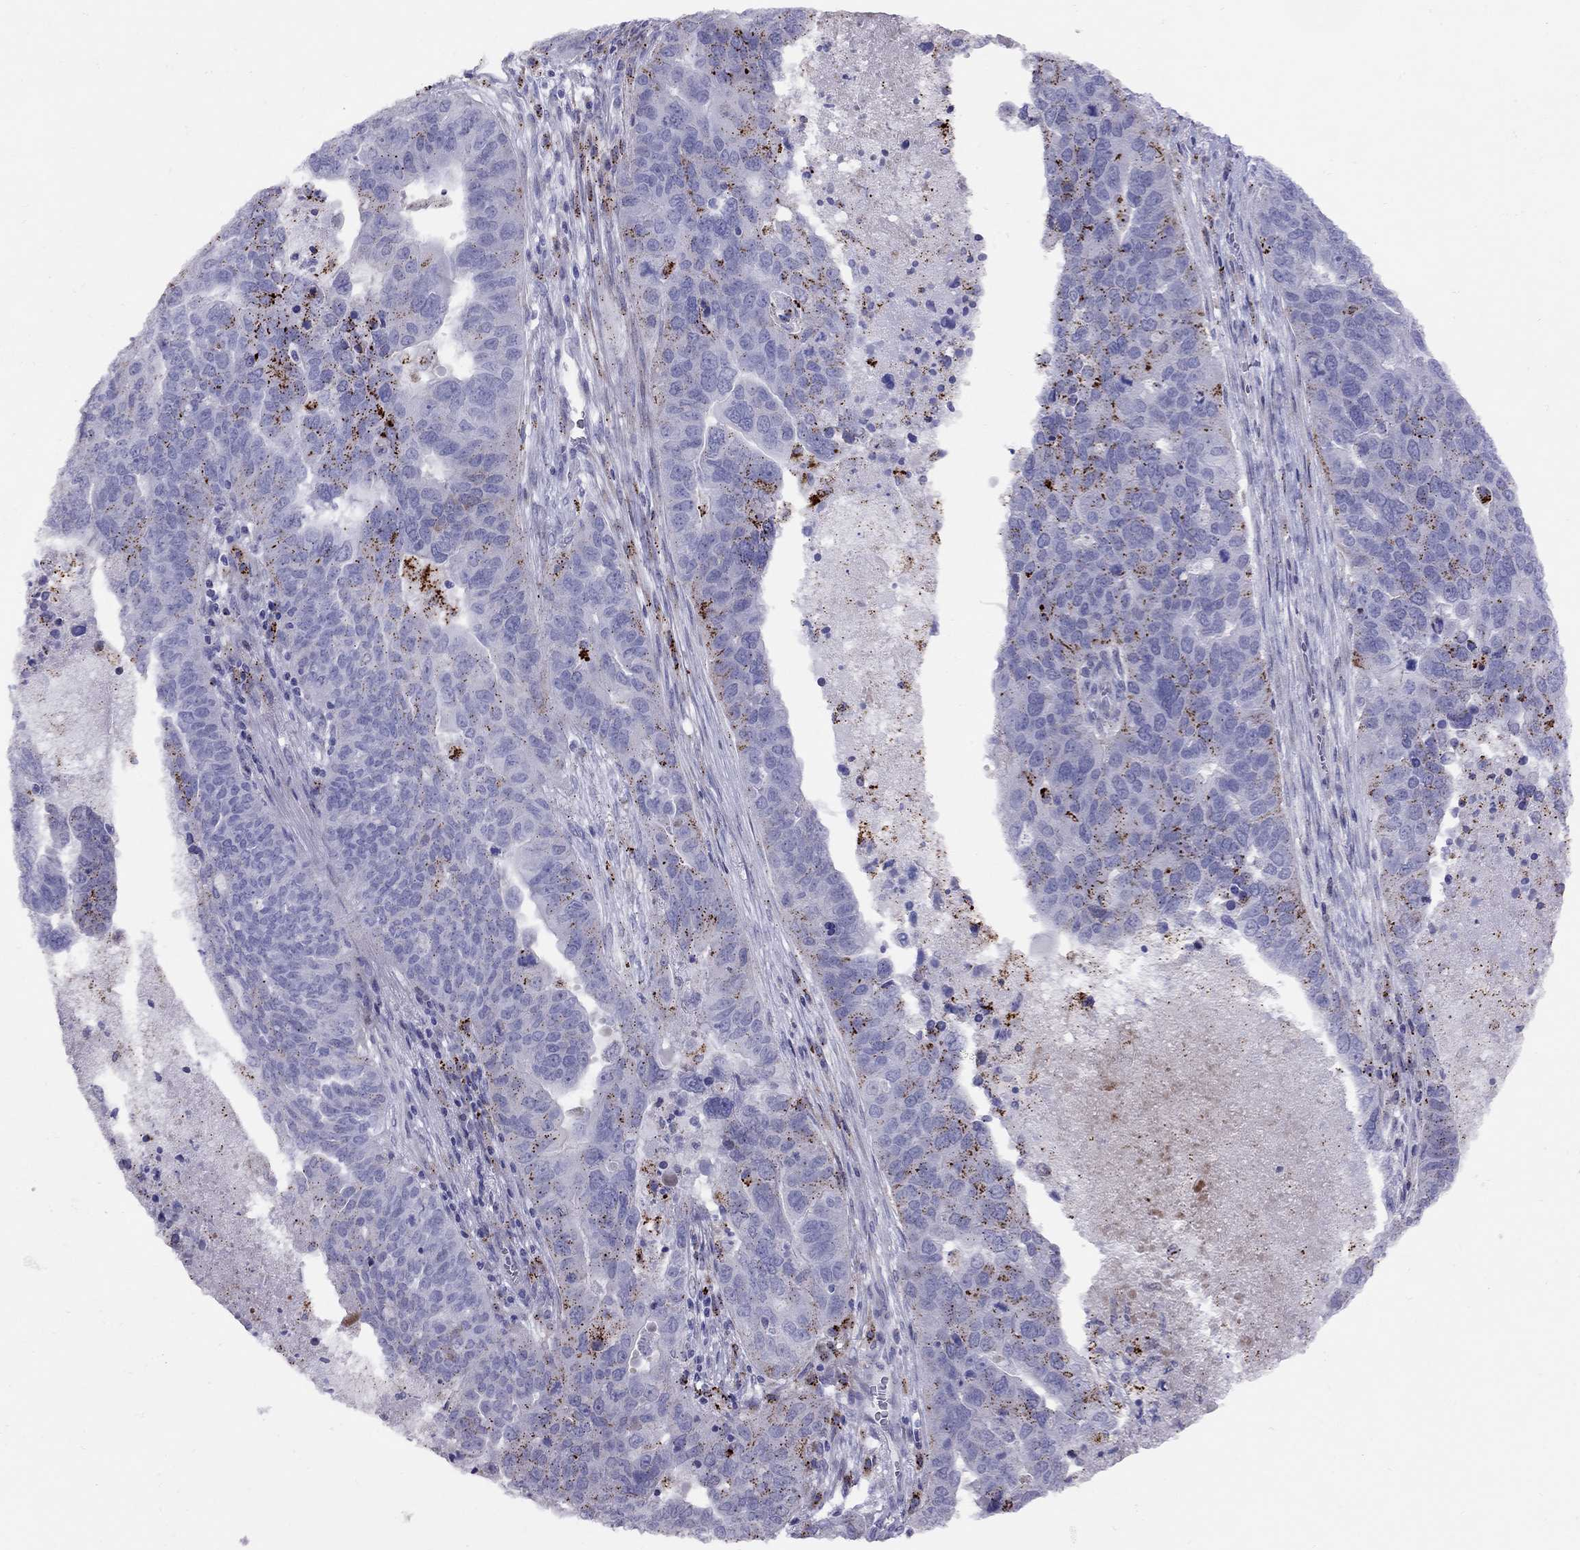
{"staining": {"intensity": "negative", "quantity": "none", "location": "none"}, "tissue": "ovarian cancer", "cell_type": "Tumor cells", "image_type": "cancer", "snomed": [{"axis": "morphology", "description": "Carcinoma, endometroid"}, {"axis": "topography", "description": "Soft tissue"}, {"axis": "topography", "description": "Ovary"}], "caption": "DAB immunohistochemical staining of human ovarian cancer (endometroid carcinoma) displays no significant positivity in tumor cells.", "gene": "MAGEB4", "patient": {"sex": "female", "age": 52}}